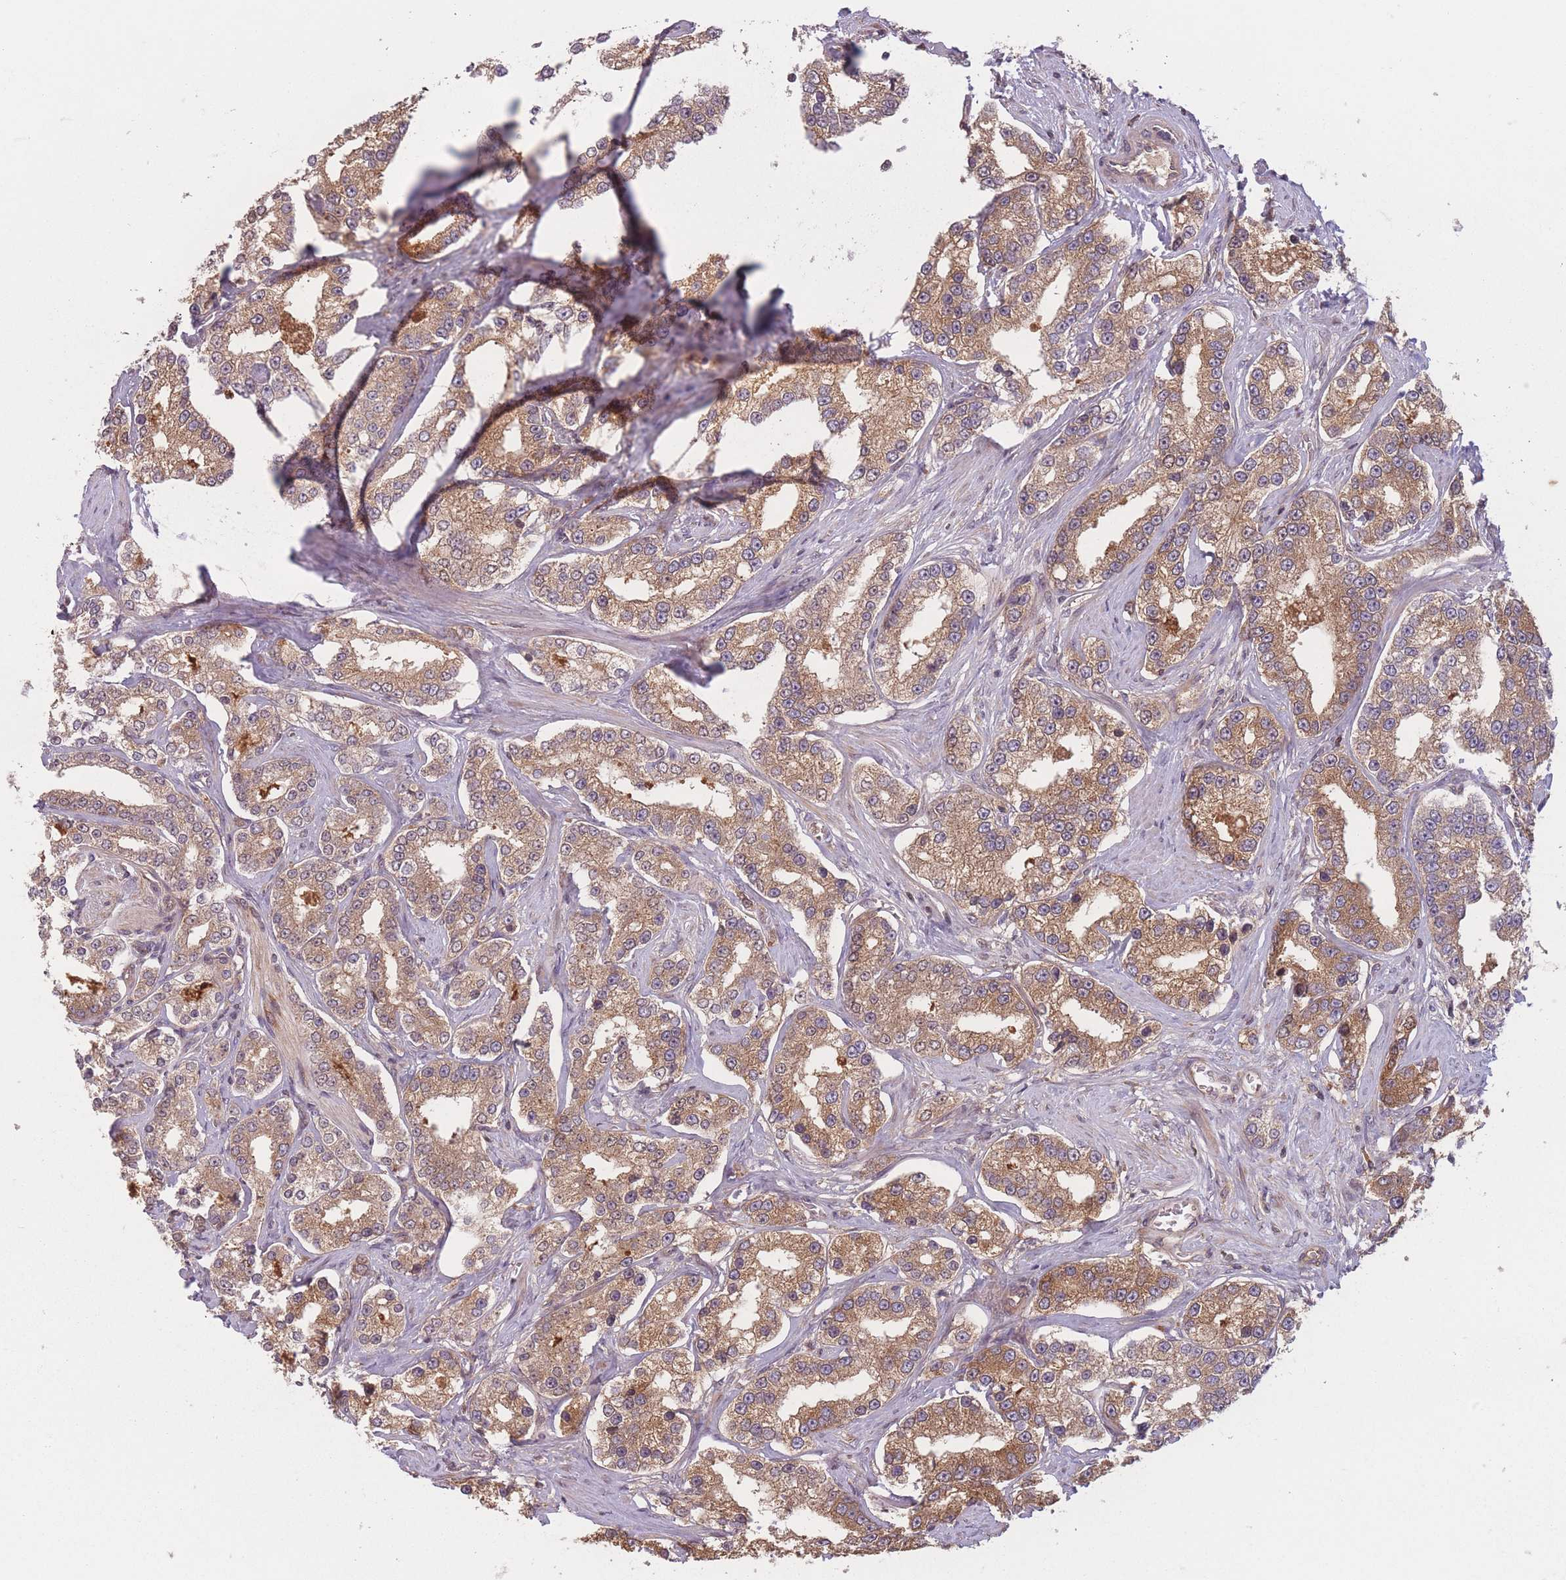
{"staining": {"intensity": "moderate", "quantity": ">75%", "location": "cytoplasmic/membranous"}, "tissue": "prostate cancer", "cell_type": "Tumor cells", "image_type": "cancer", "snomed": [{"axis": "morphology", "description": "Normal tissue, NOS"}, {"axis": "morphology", "description": "Adenocarcinoma, High grade"}, {"axis": "topography", "description": "Prostate"}], "caption": "Immunohistochemistry image of human prostate cancer stained for a protein (brown), which exhibits medium levels of moderate cytoplasmic/membranous positivity in about >75% of tumor cells.", "gene": "WASHC2A", "patient": {"sex": "male", "age": 83}}